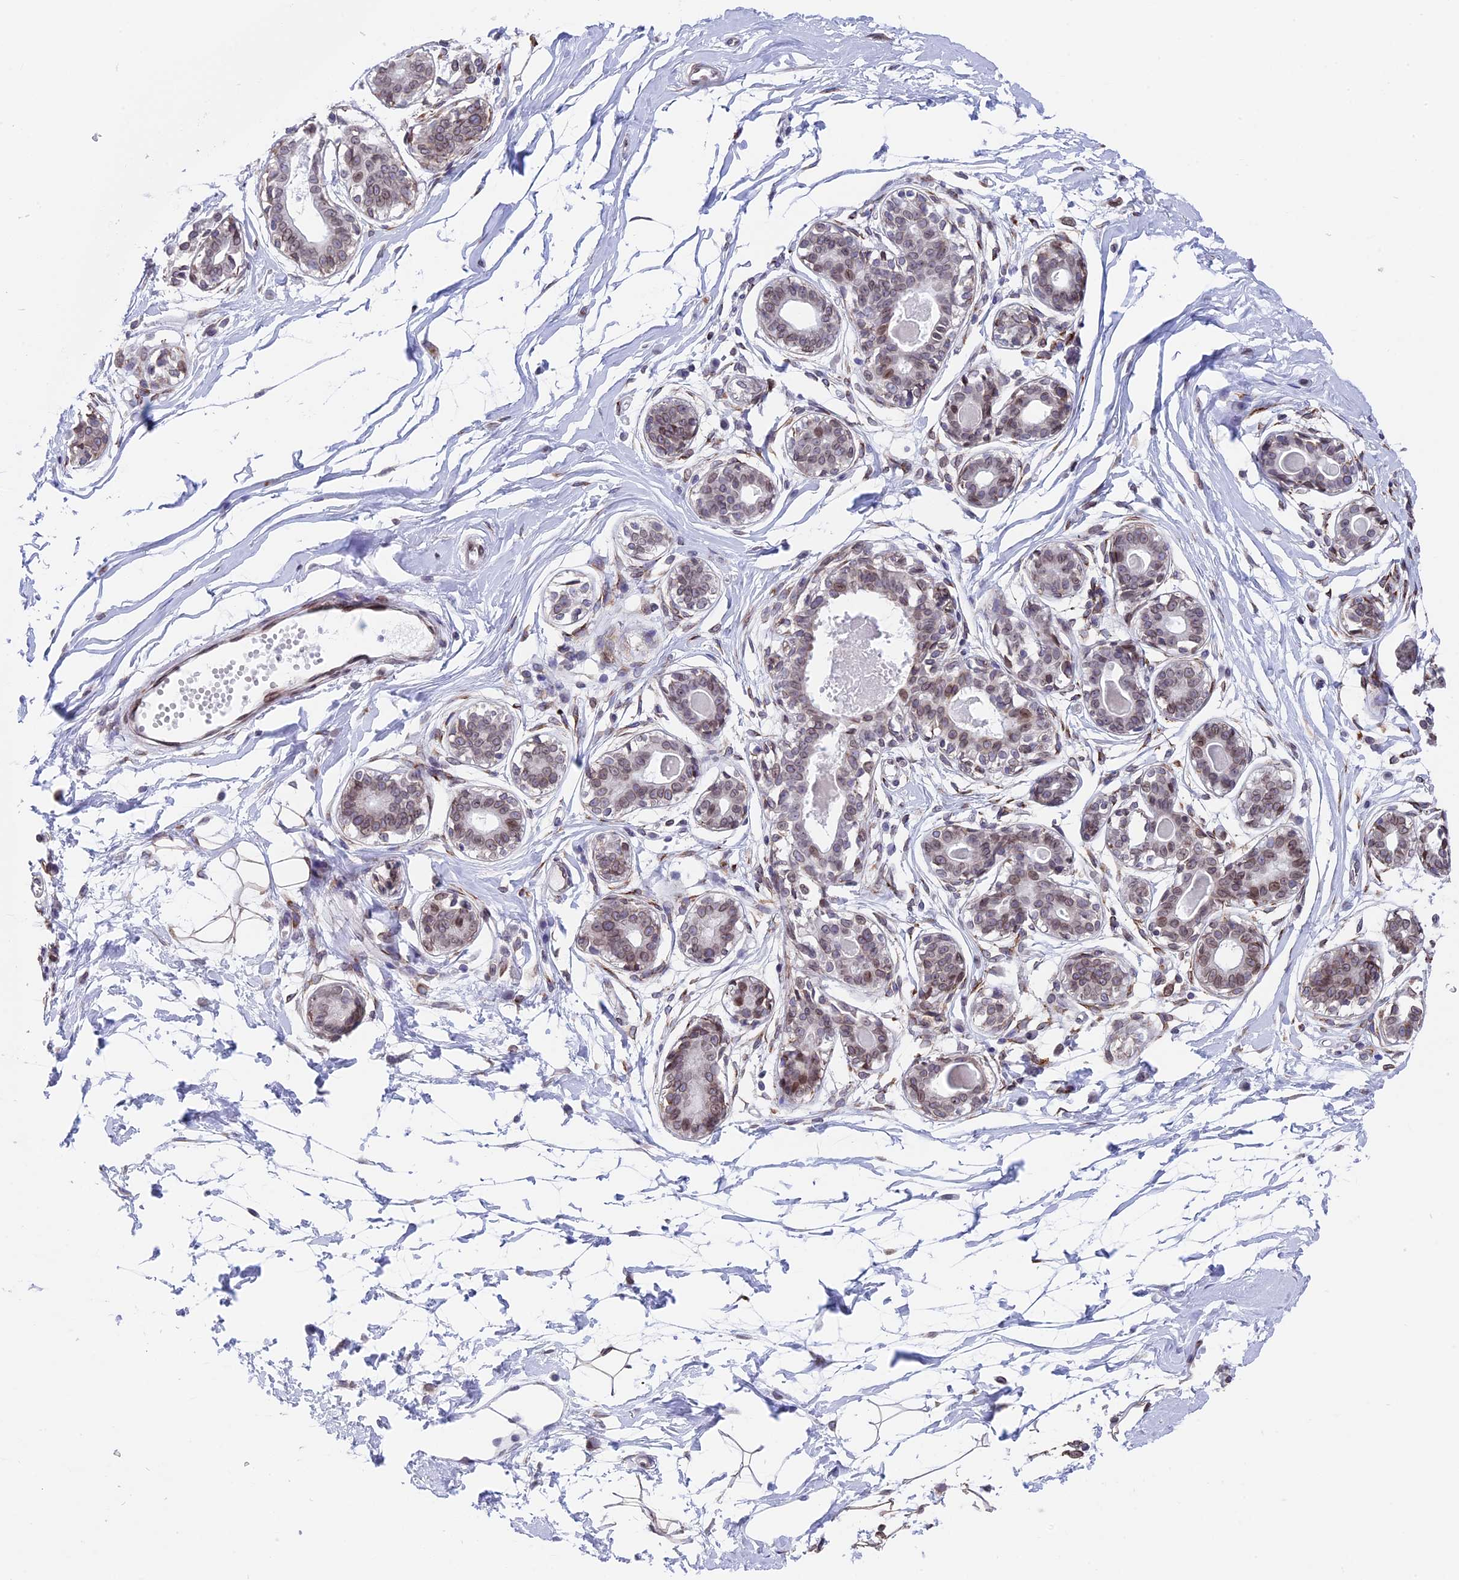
{"staining": {"intensity": "weak", "quantity": "25%-75%", "location": "cytoplasmic/membranous"}, "tissue": "breast", "cell_type": "Adipocytes", "image_type": "normal", "snomed": [{"axis": "morphology", "description": "Normal tissue, NOS"}, {"axis": "topography", "description": "Breast"}], "caption": "High-power microscopy captured an immunohistochemistry (IHC) photomicrograph of benign breast, revealing weak cytoplasmic/membranous staining in approximately 25%-75% of adipocytes. (Brightfield microscopy of DAB IHC at high magnification).", "gene": "PTCHD4", "patient": {"sex": "female", "age": 45}}